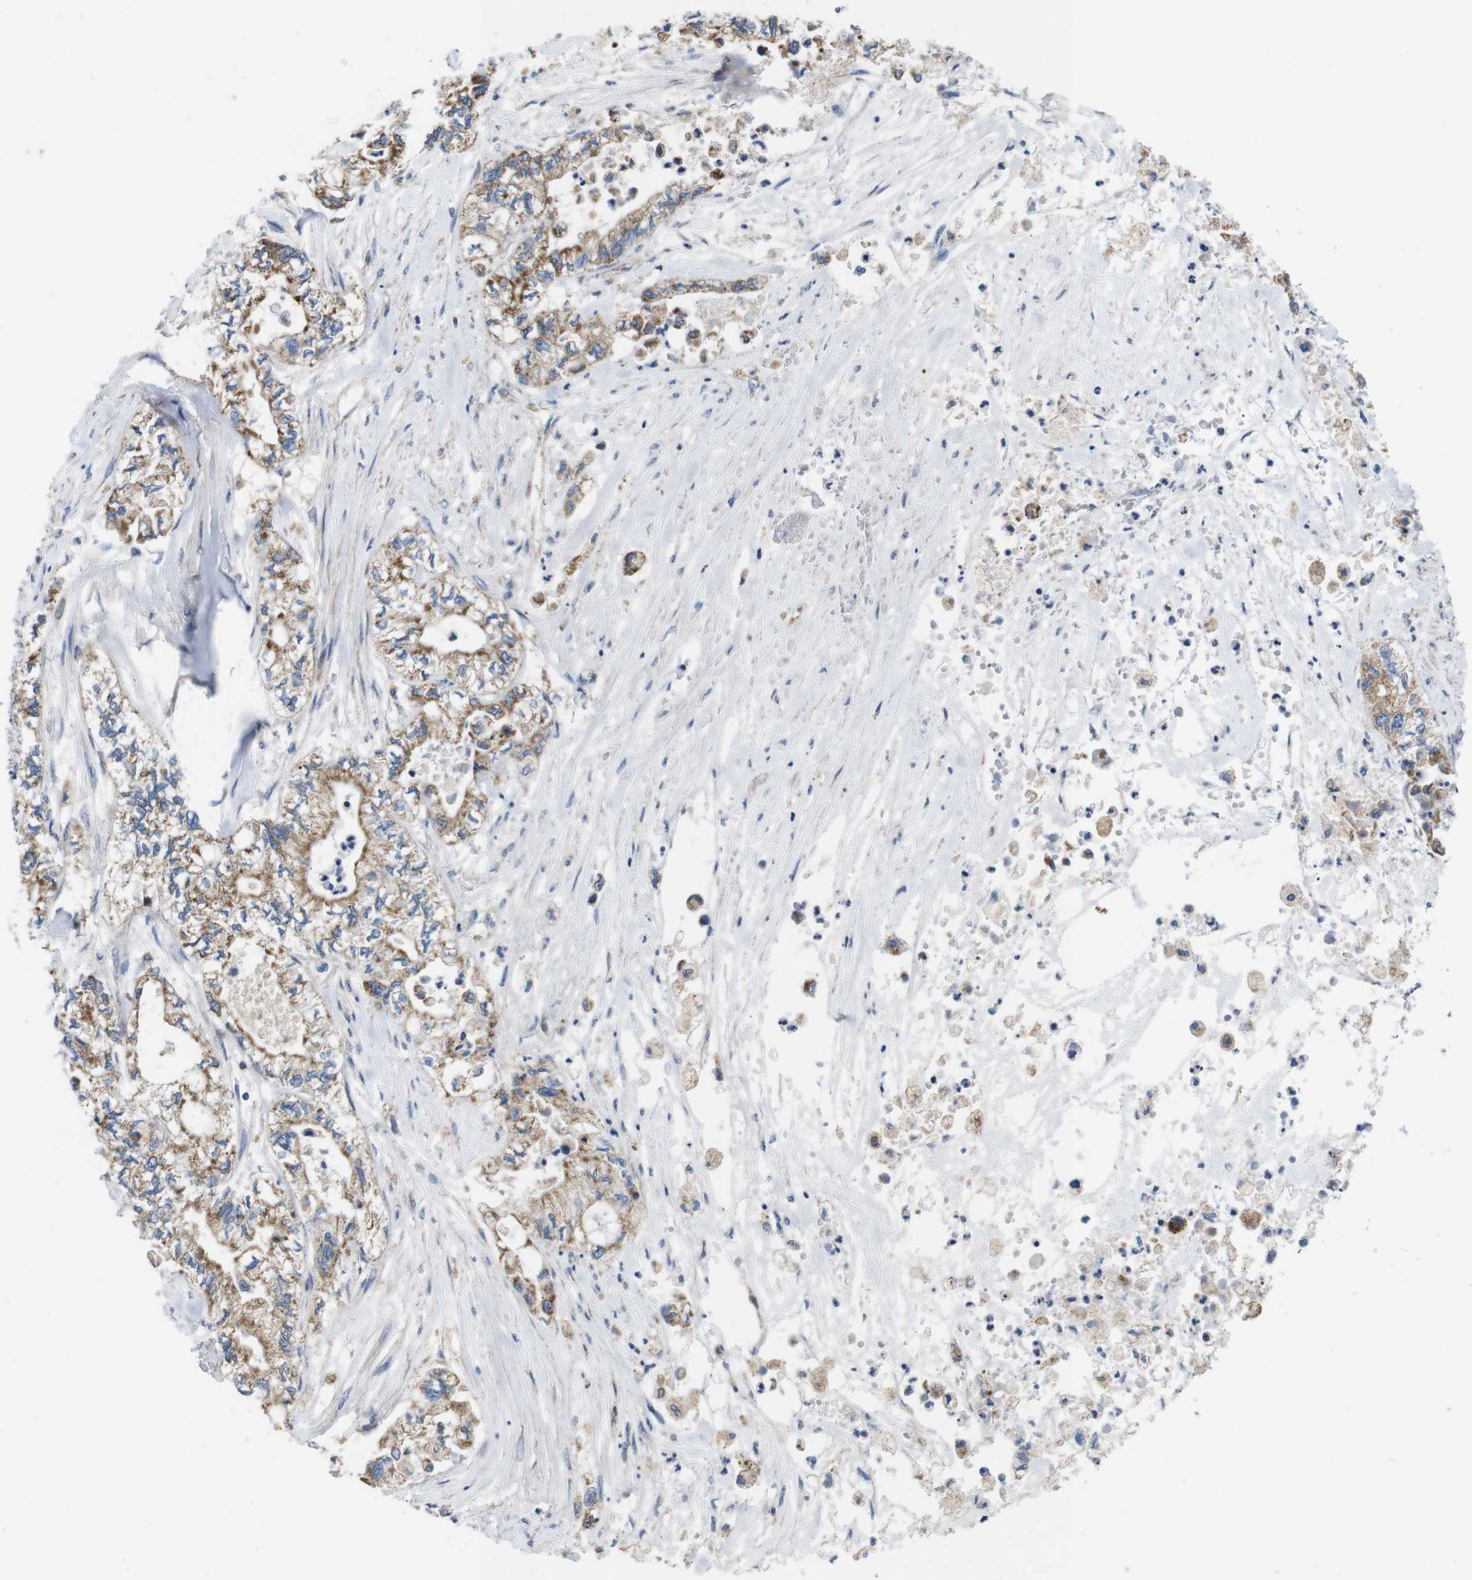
{"staining": {"intensity": "moderate", "quantity": ">75%", "location": "cytoplasmic/membranous"}, "tissue": "pancreatic cancer", "cell_type": "Tumor cells", "image_type": "cancer", "snomed": [{"axis": "morphology", "description": "Adenocarcinoma, NOS"}, {"axis": "topography", "description": "Pancreas"}], "caption": "IHC (DAB) staining of human pancreatic cancer exhibits moderate cytoplasmic/membranous protein staining in about >75% of tumor cells.", "gene": "F2RL1", "patient": {"sex": "male", "age": 79}}